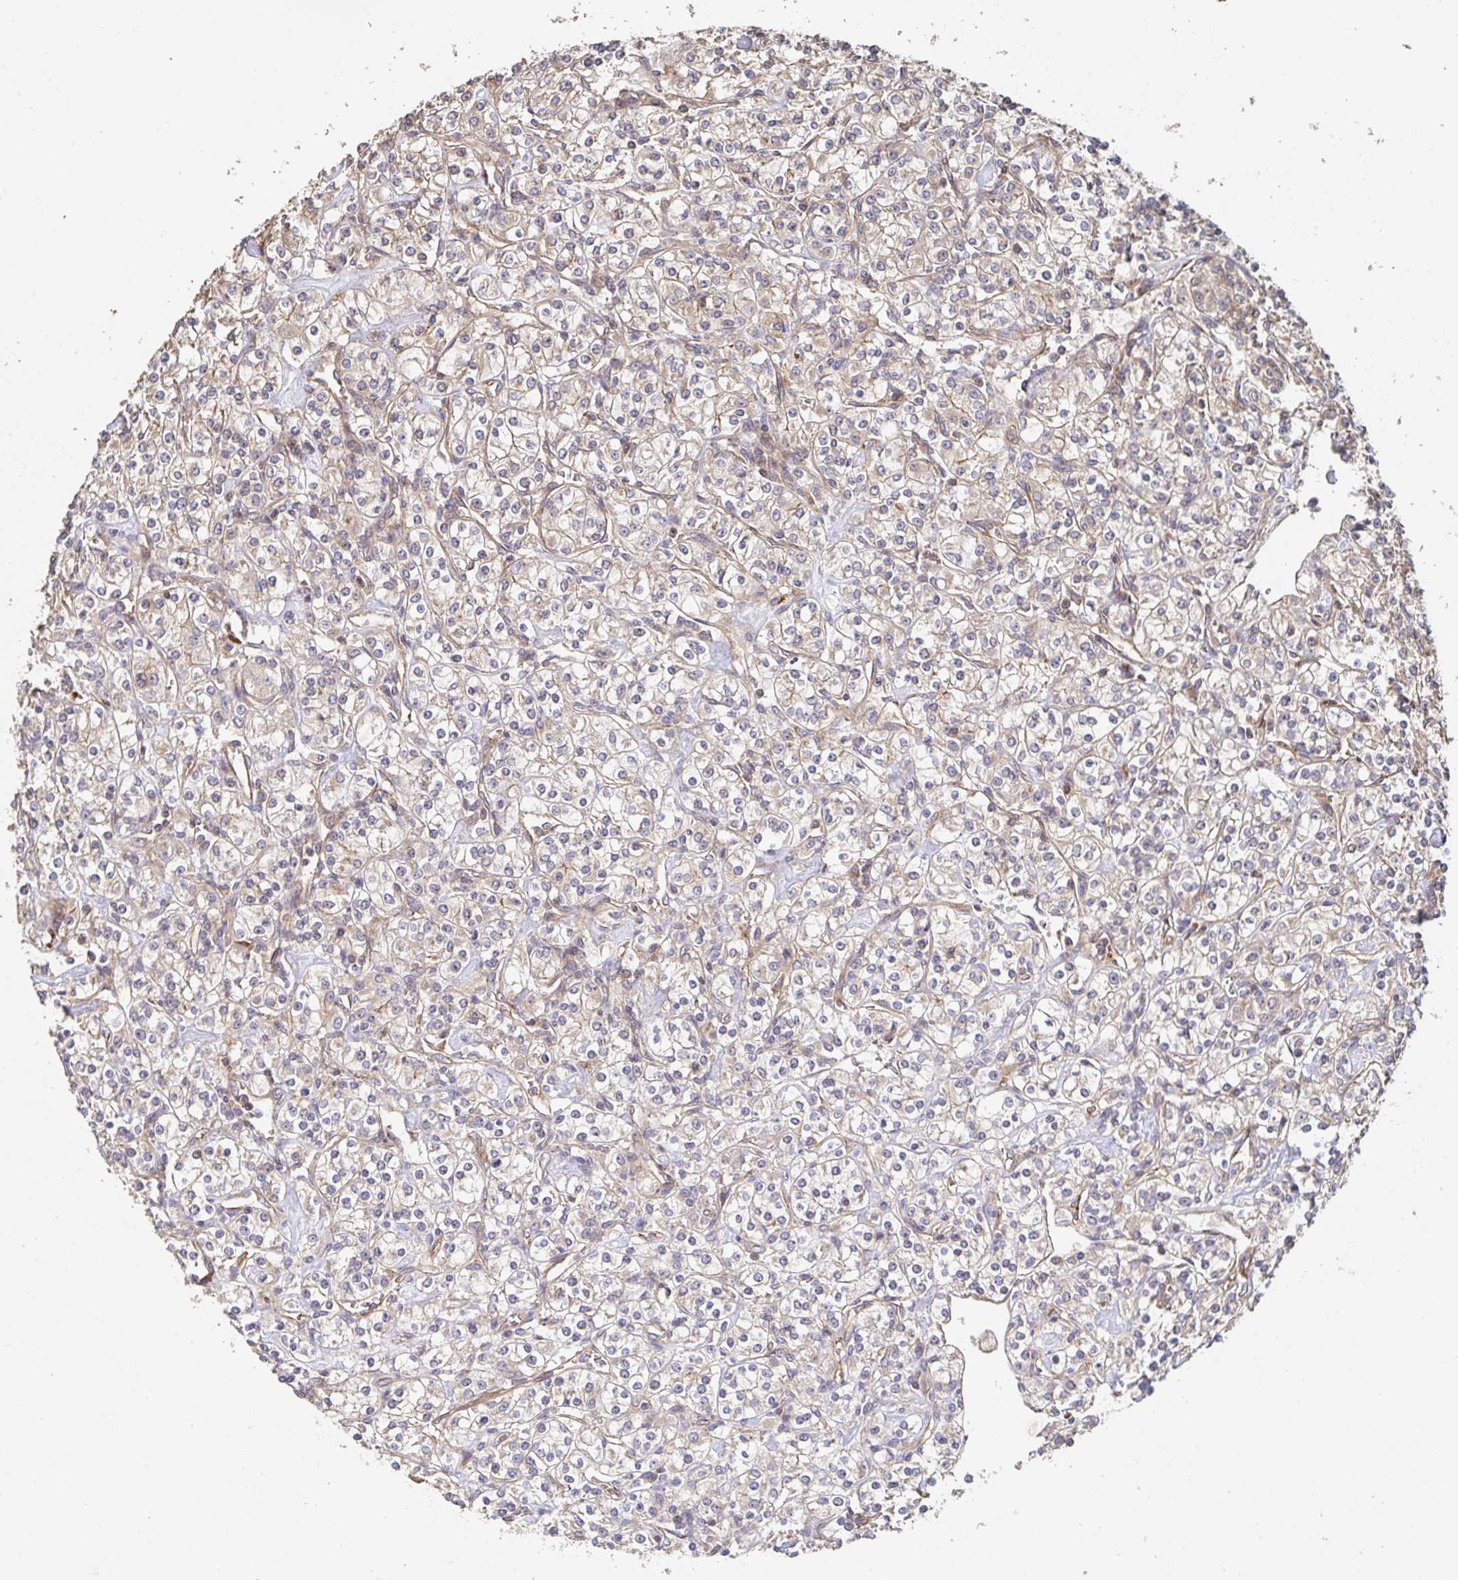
{"staining": {"intensity": "negative", "quantity": "none", "location": "none"}, "tissue": "renal cancer", "cell_type": "Tumor cells", "image_type": "cancer", "snomed": [{"axis": "morphology", "description": "Adenocarcinoma, NOS"}, {"axis": "topography", "description": "Kidney"}], "caption": "Immunohistochemistry (IHC) histopathology image of human renal cancer (adenocarcinoma) stained for a protein (brown), which reveals no staining in tumor cells.", "gene": "APBB1", "patient": {"sex": "male", "age": 77}}